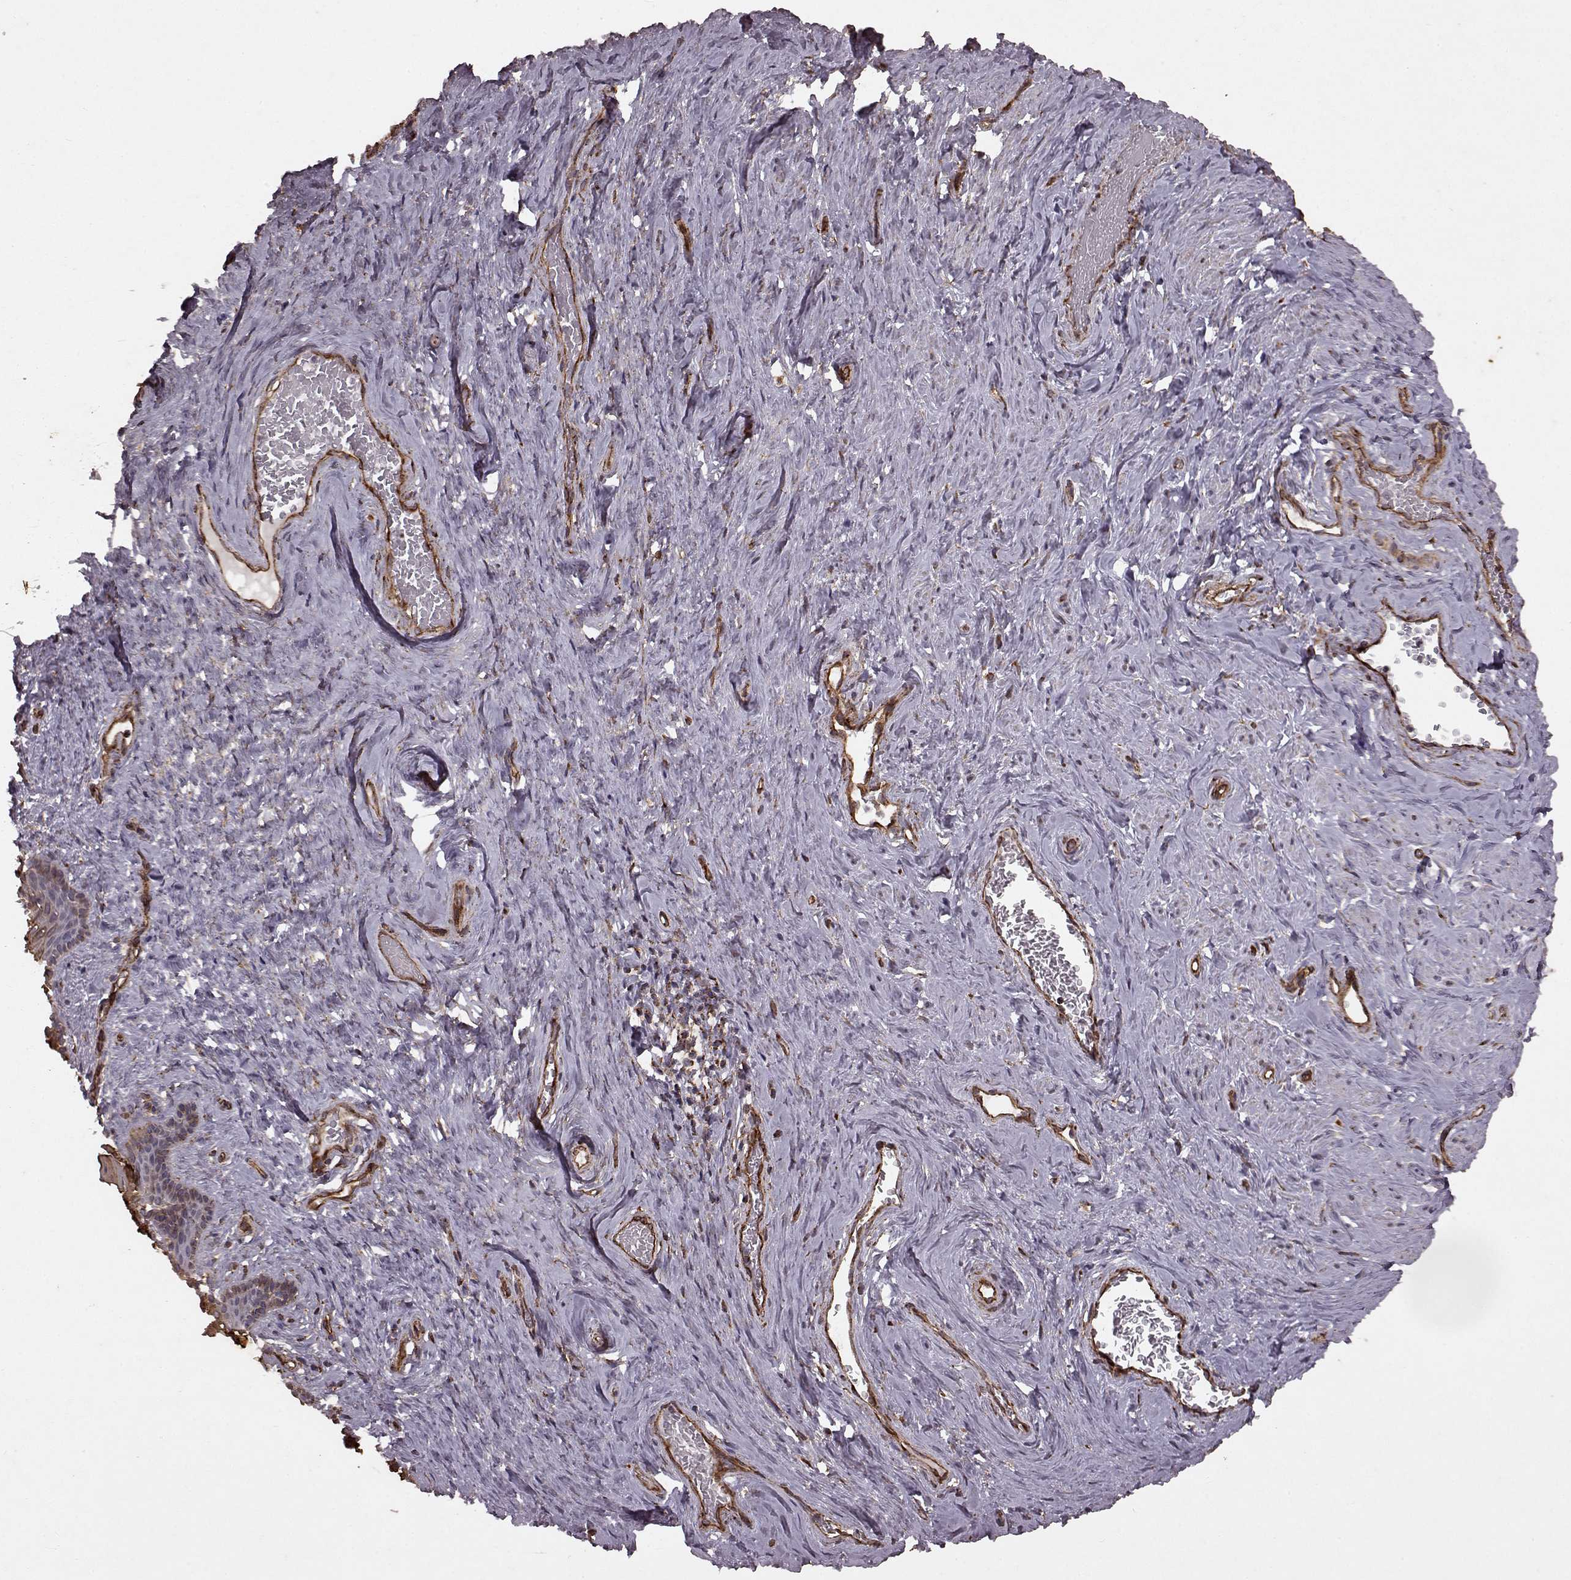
{"staining": {"intensity": "moderate", "quantity": "<25%", "location": "cytoplasmic/membranous"}, "tissue": "vagina", "cell_type": "Squamous epithelial cells", "image_type": "normal", "snomed": [{"axis": "morphology", "description": "Normal tissue, NOS"}, {"axis": "topography", "description": "Vagina"}], "caption": "Immunohistochemical staining of unremarkable human vagina exhibits low levels of moderate cytoplasmic/membranous staining in approximately <25% of squamous epithelial cells.", "gene": "ENSG00000285130", "patient": {"sex": "female", "age": 45}}